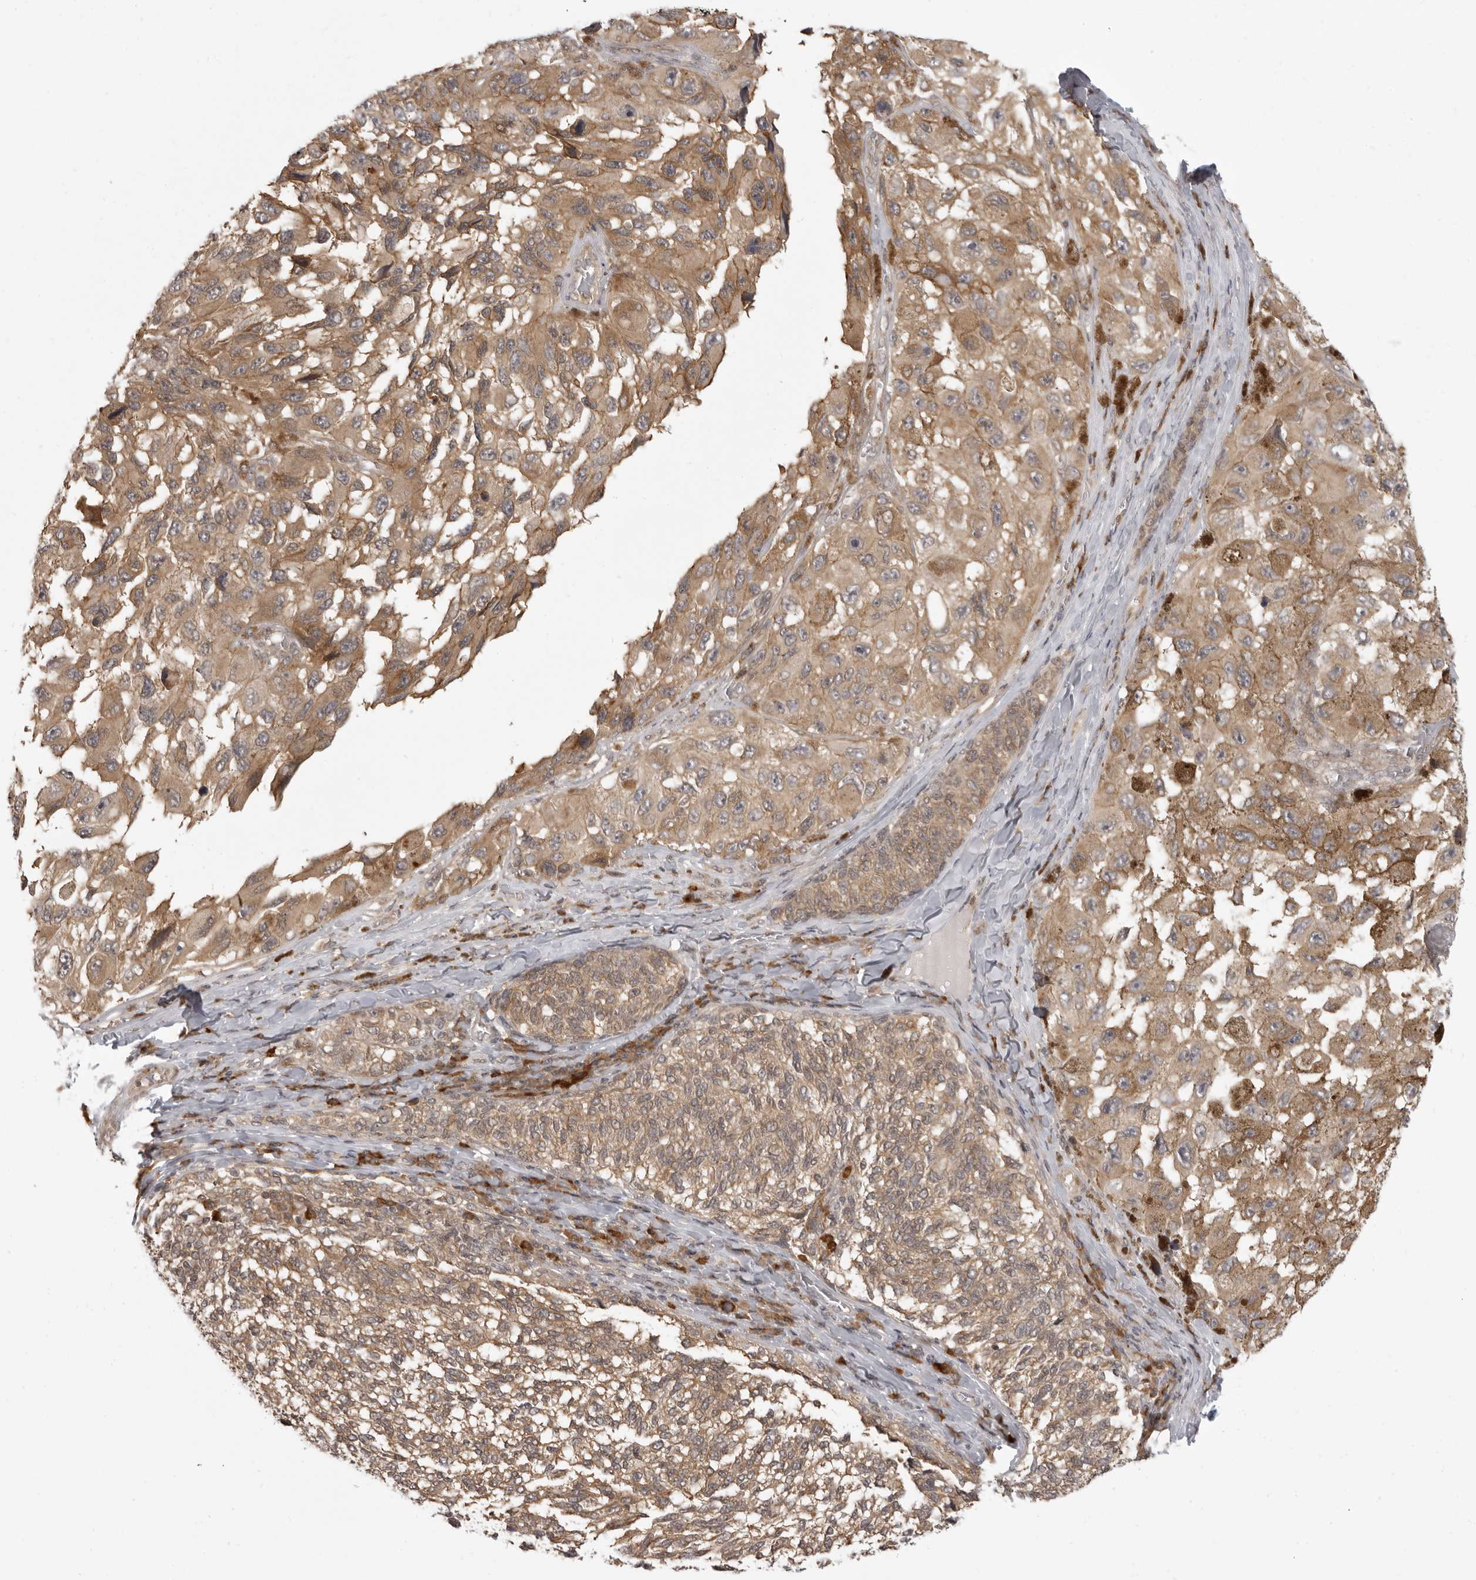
{"staining": {"intensity": "moderate", "quantity": ">75%", "location": "cytoplasmic/membranous"}, "tissue": "melanoma", "cell_type": "Tumor cells", "image_type": "cancer", "snomed": [{"axis": "morphology", "description": "Malignant melanoma, NOS"}, {"axis": "topography", "description": "Skin"}], "caption": "This image displays IHC staining of human melanoma, with medium moderate cytoplasmic/membranous expression in about >75% of tumor cells.", "gene": "PRRC2A", "patient": {"sex": "female", "age": 73}}